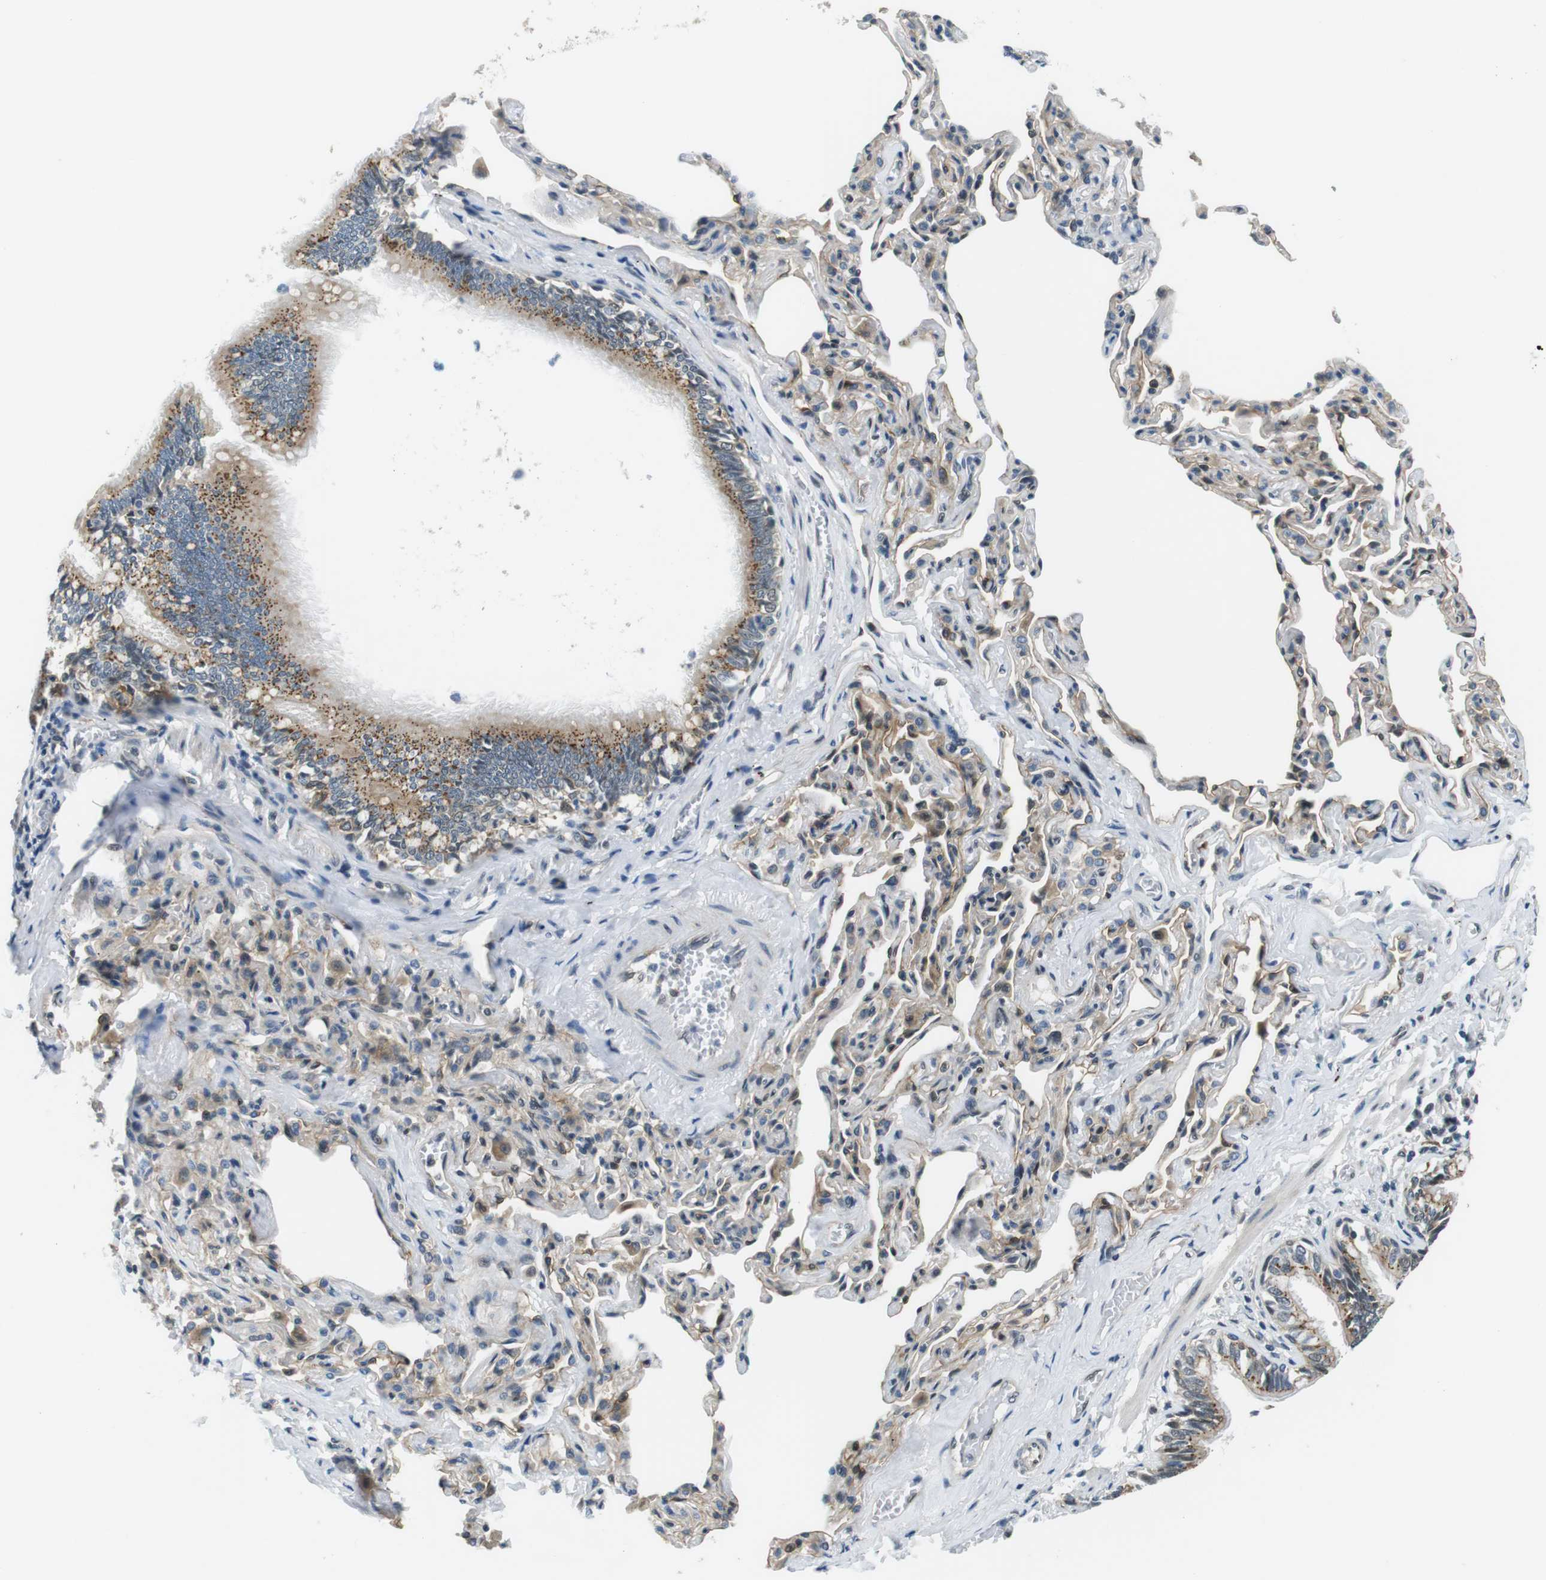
{"staining": {"intensity": "strong", "quantity": ">75%", "location": "cytoplasmic/membranous"}, "tissue": "bronchus", "cell_type": "Respiratory epithelial cells", "image_type": "normal", "snomed": [{"axis": "morphology", "description": "Normal tissue, NOS"}, {"axis": "topography", "description": "Bronchus"}, {"axis": "topography", "description": "Lung"}], "caption": "A high amount of strong cytoplasmic/membranous positivity is present in approximately >75% of respiratory epithelial cells in benign bronchus.", "gene": "PALD1", "patient": {"sex": "male", "age": 64}}